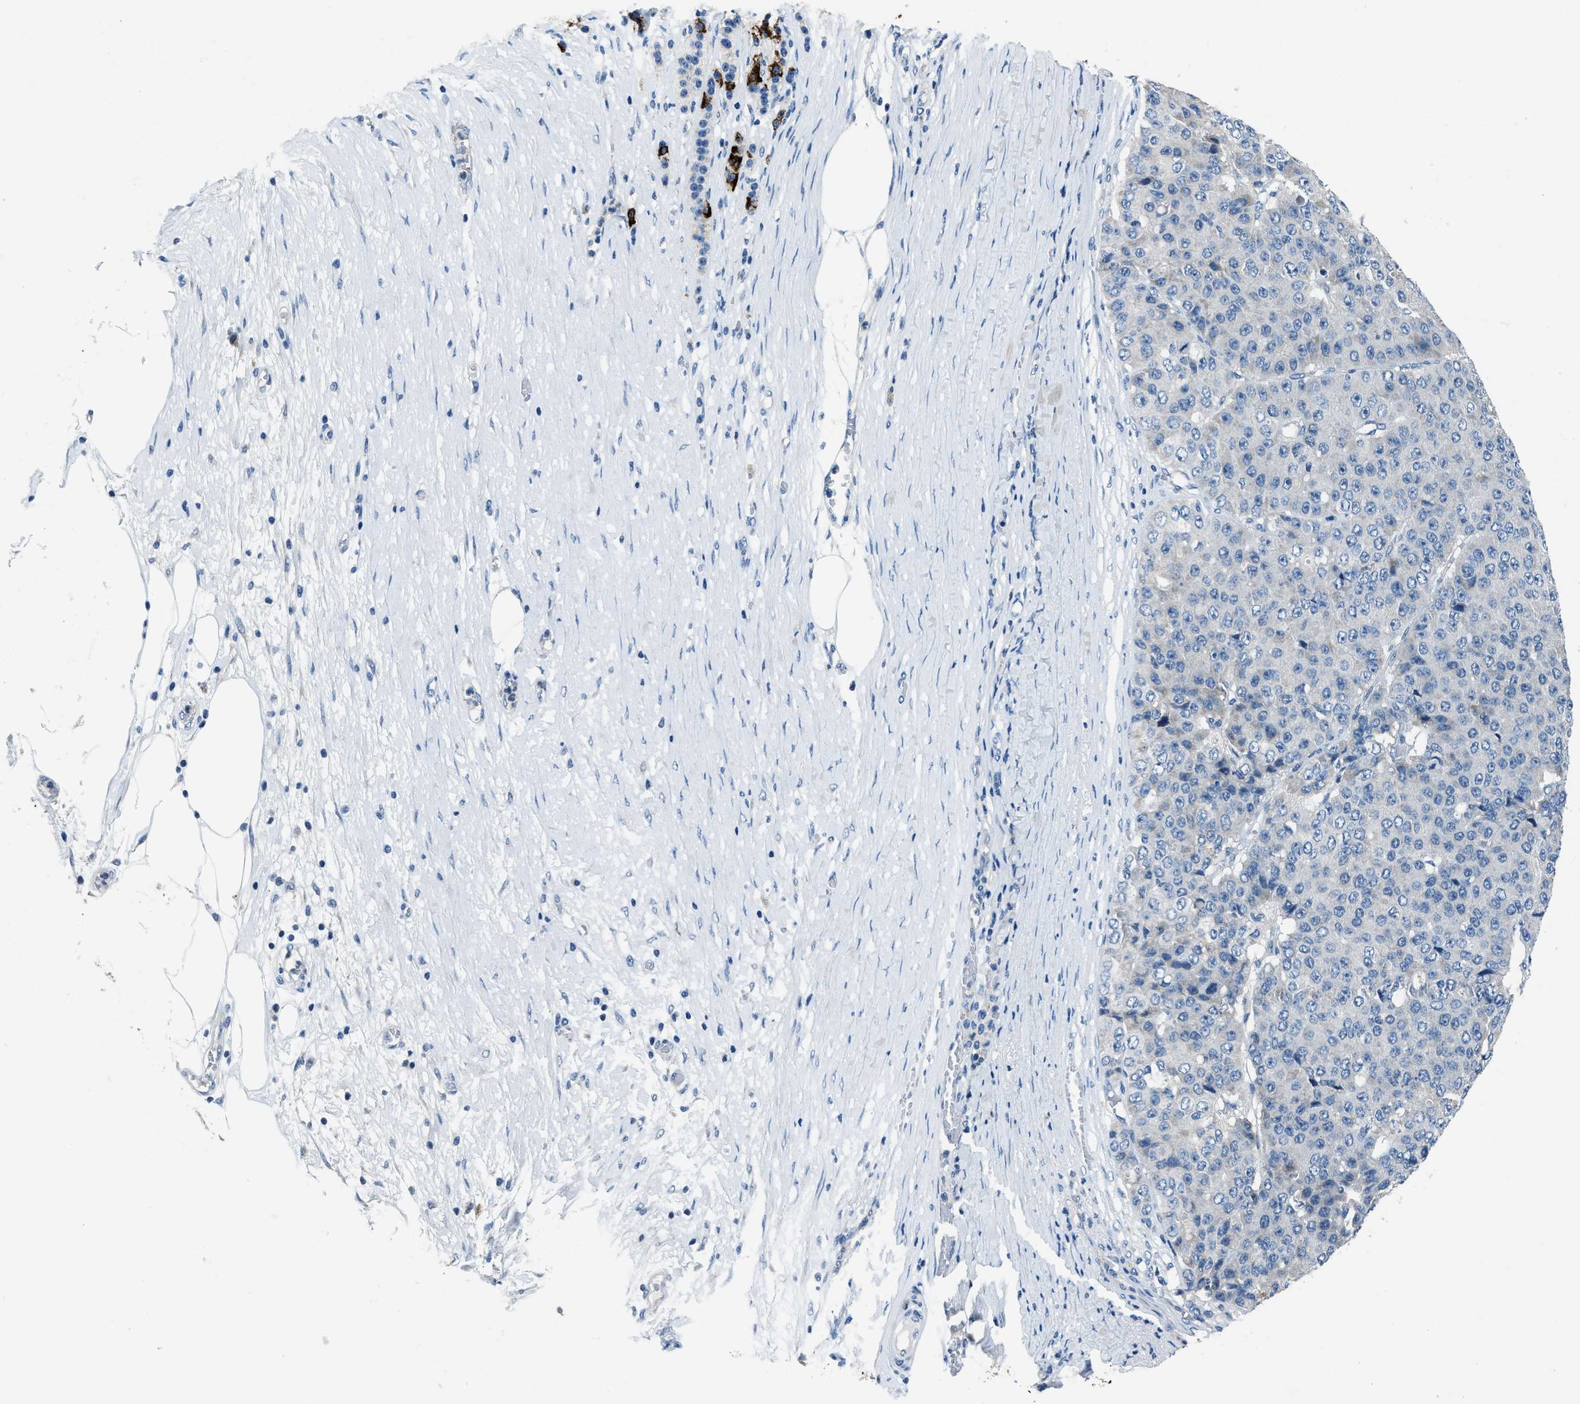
{"staining": {"intensity": "negative", "quantity": "none", "location": "none"}, "tissue": "pancreatic cancer", "cell_type": "Tumor cells", "image_type": "cancer", "snomed": [{"axis": "morphology", "description": "Adenocarcinoma, NOS"}, {"axis": "topography", "description": "Pancreas"}], "caption": "DAB (3,3'-diaminobenzidine) immunohistochemical staining of human pancreatic cancer exhibits no significant staining in tumor cells. (Brightfield microscopy of DAB (3,3'-diaminobenzidine) immunohistochemistry (IHC) at high magnification).", "gene": "ADAM2", "patient": {"sex": "male", "age": 50}}